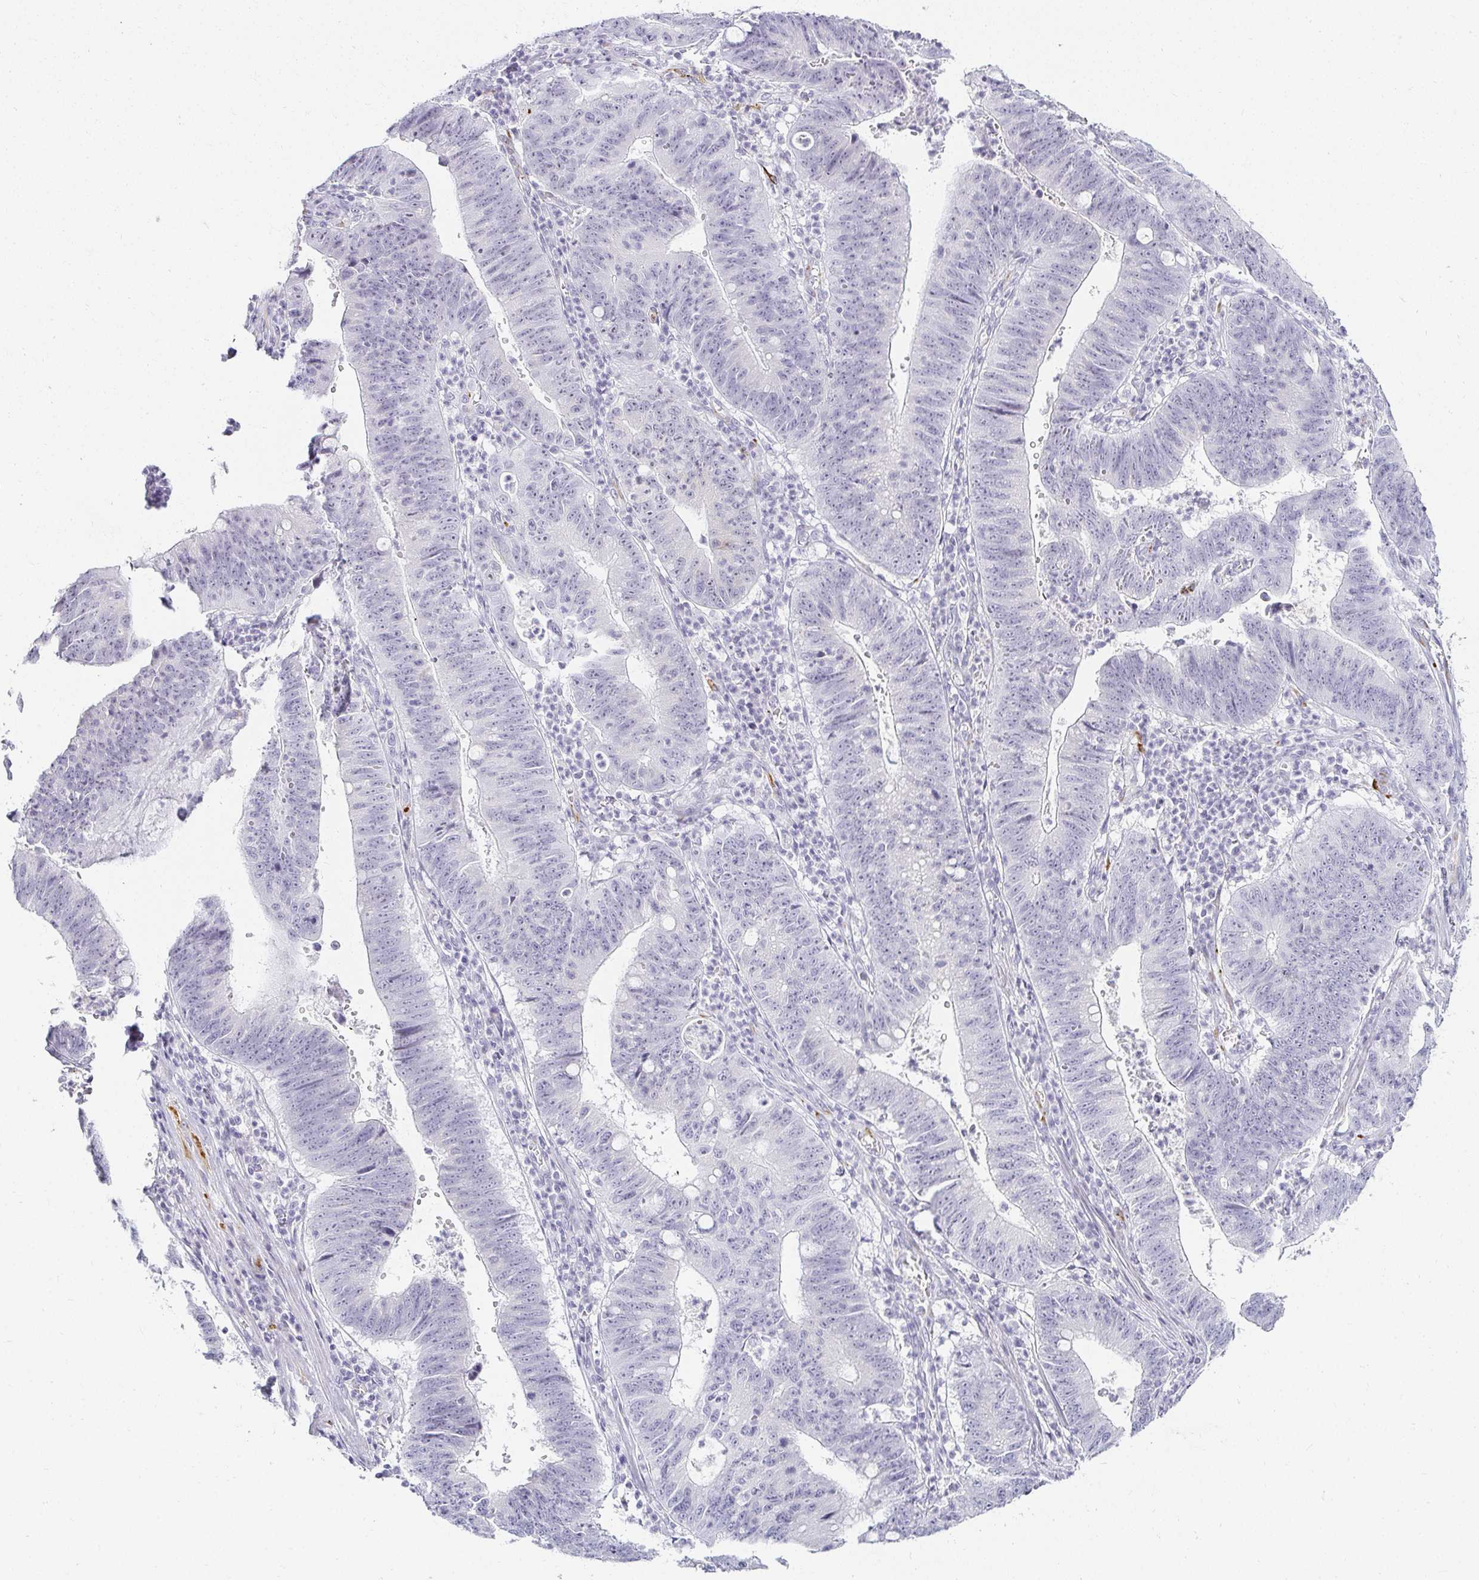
{"staining": {"intensity": "negative", "quantity": "none", "location": "none"}, "tissue": "stomach cancer", "cell_type": "Tumor cells", "image_type": "cancer", "snomed": [{"axis": "morphology", "description": "Adenocarcinoma, NOS"}, {"axis": "topography", "description": "Stomach"}], "caption": "This is an immunohistochemistry micrograph of adenocarcinoma (stomach). There is no staining in tumor cells.", "gene": "ACAN", "patient": {"sex": "male", "age": 59}}